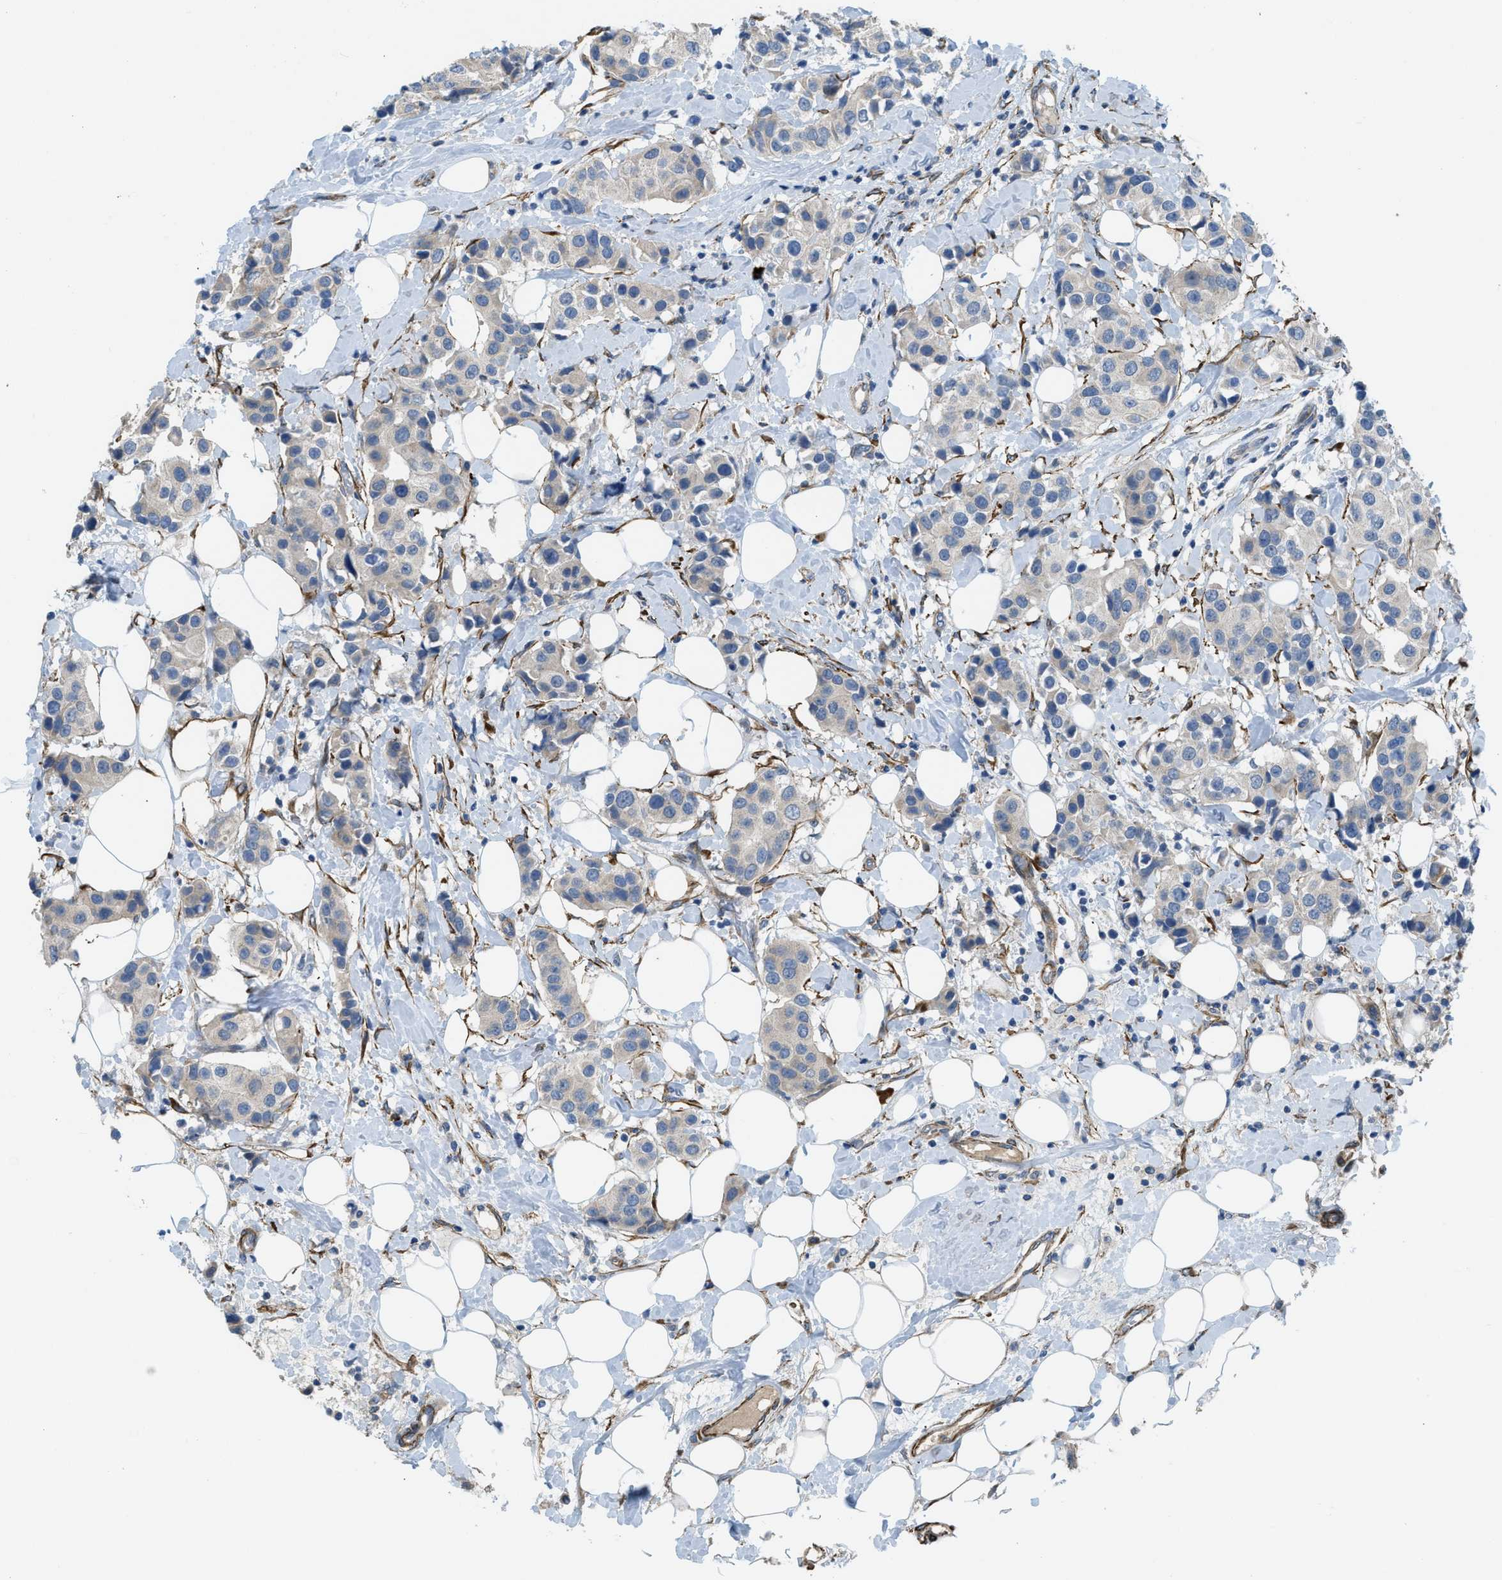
{"staining": {"intensity": "weak", "quantity": "<25%", "location": "cytoplasmic/membranous"}, "tissue": "breast cancer", "cell_type": "Tumor cells", "image_type": "cancer", "snomed": [{"axis": "morphology", "description": "Normal tissue, NOS"}, {"axis": "morphology", "description": "Duct carcinoma"}, {"axis": "topography", "description": "Breast"}], "caption": "Tumor cells show no significant protein expression in breast intraductal carcinoma.", "gene": "BMPR1A", "patient": {"sex": "female", "age": 39}}